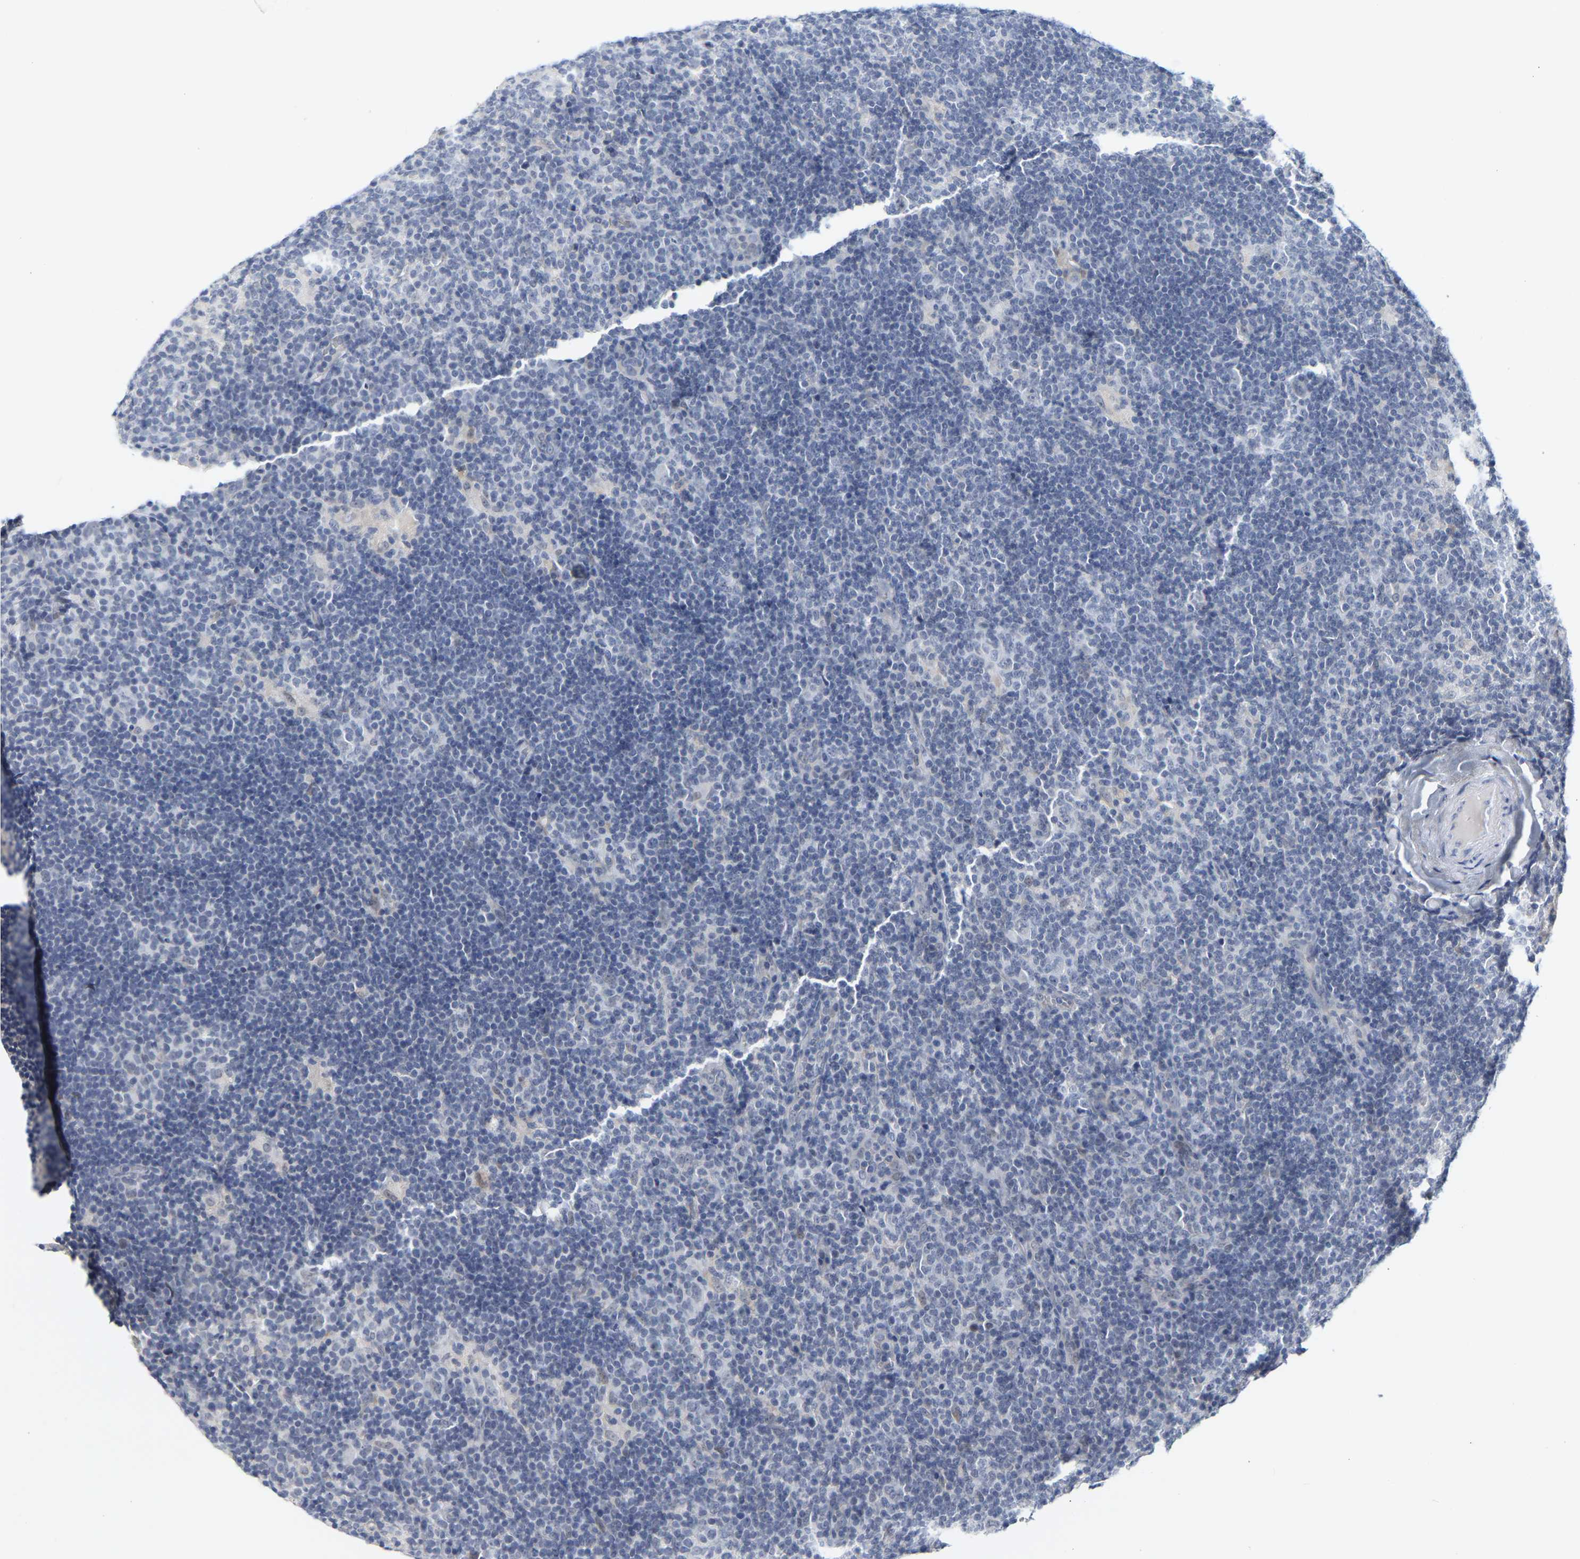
{"staining": {"intensity": "negative", "quantity": "none", "location": "none"}, "tissue": "lymphoma", "cell_type": "Tumor cells", "image_type": "cancer", "snomed": [{"axis": "morphology", "description": "Hodgkin's disease, NOS"}, {"axis": "topography", "description": "Lymph node"}], "caption": "IHC histopathology image of neoplastic tissue: human Hodgkin's disease stained with DAB (3,3'-diaminobenzidine) reveals no significant protein expression in tumor cells.", "gene": "KRT76", "patient": {"sex": "female", "age": 57}}